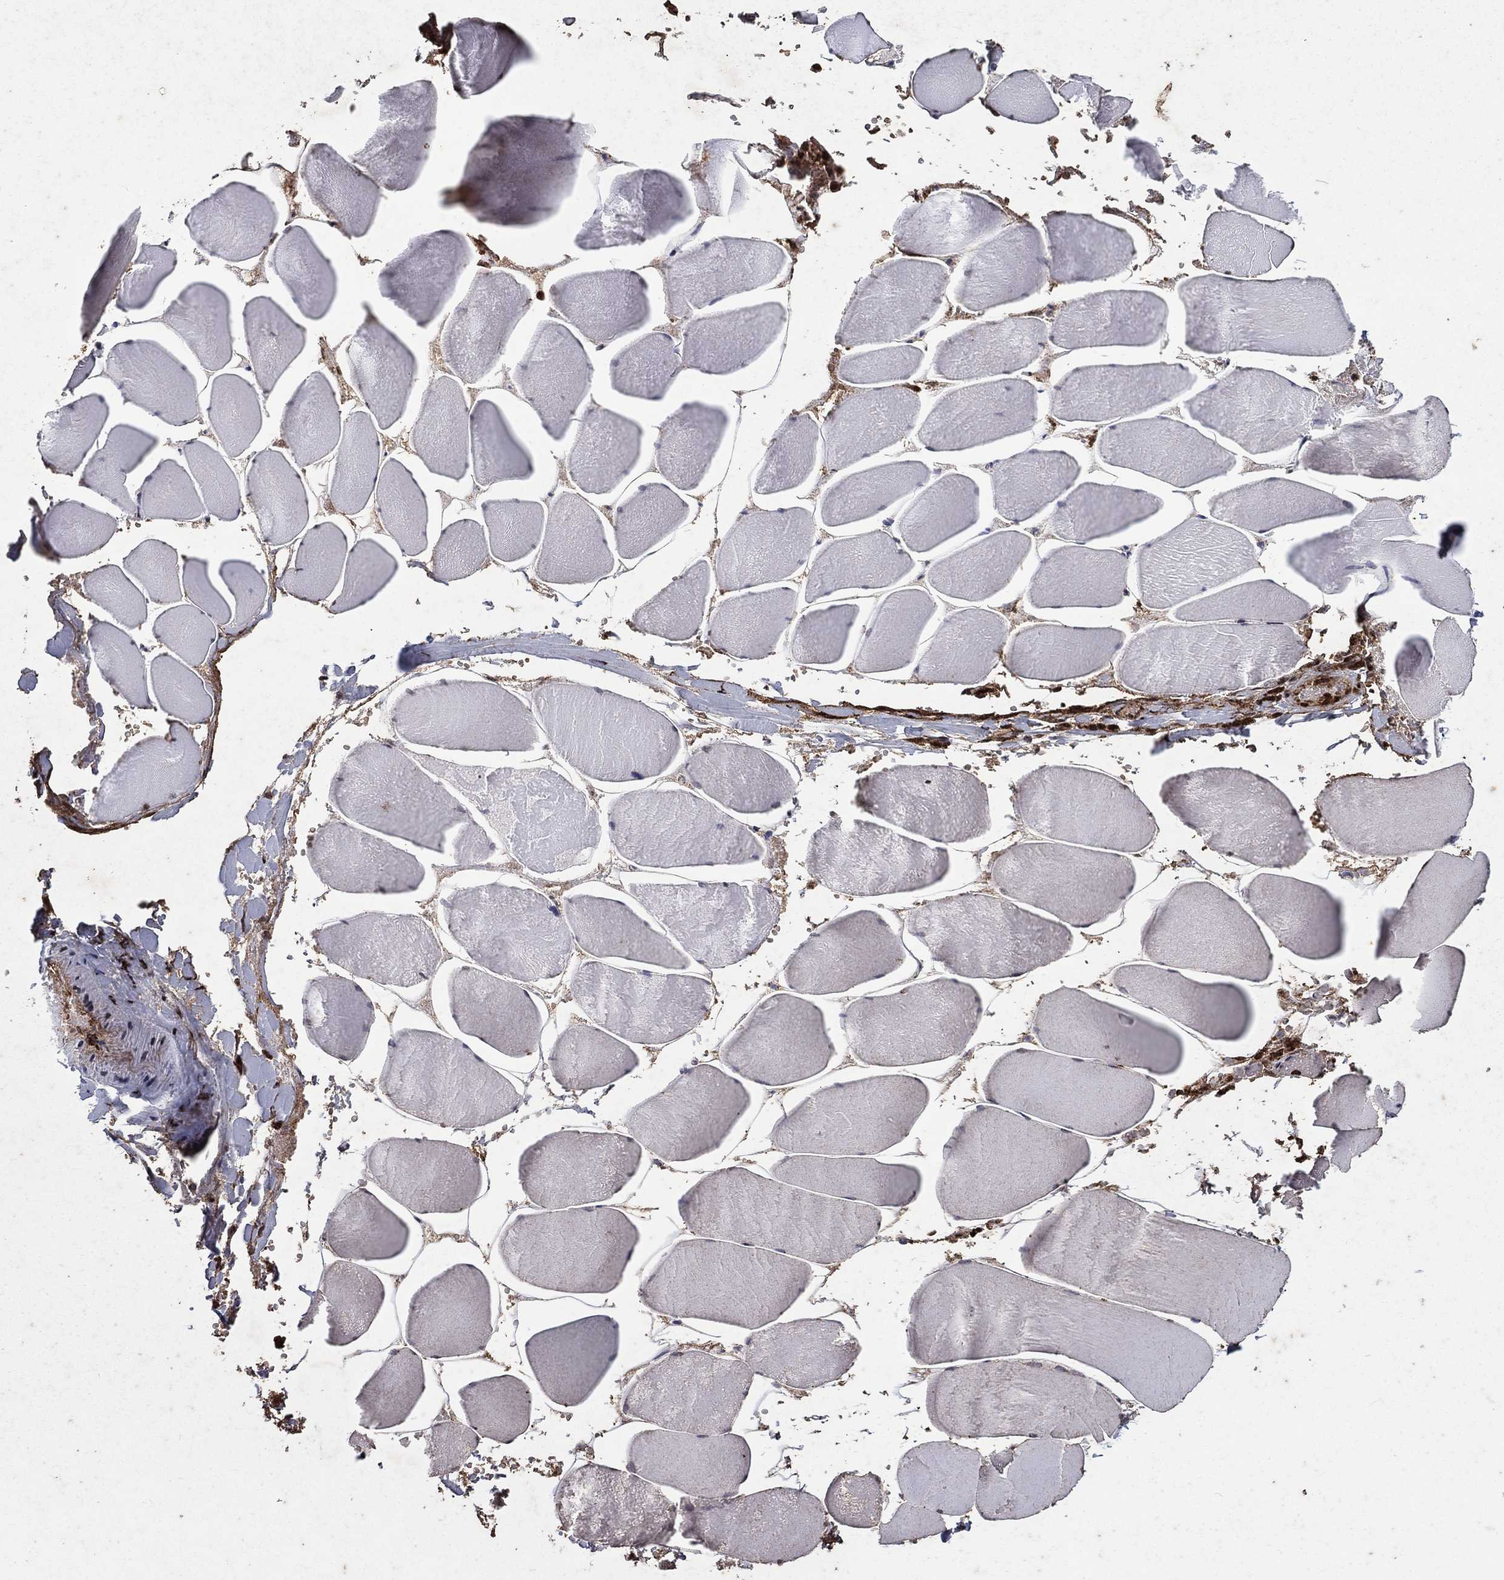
{"staining": {"intensity": "negative", "quantity": "none", "location": "none"}, "tissue": "skeletal muscle", "cell_type": "Myocytes", "image_type": "normal", "snomed": [{"axis": "morphology", "description": "Normal tissue, NOS"}, {"axis": "morphology", "description": "Malignant melanoma, Metastatic site"}, {"axis": "topography", "description": "Skeletal muscle"}], "caption": "Protein analysis of unremarkable skeletal muscle reveals no significant expression in myocytes.", "gene": "CD24", "patient": {"sex": "male", "age": 50}}